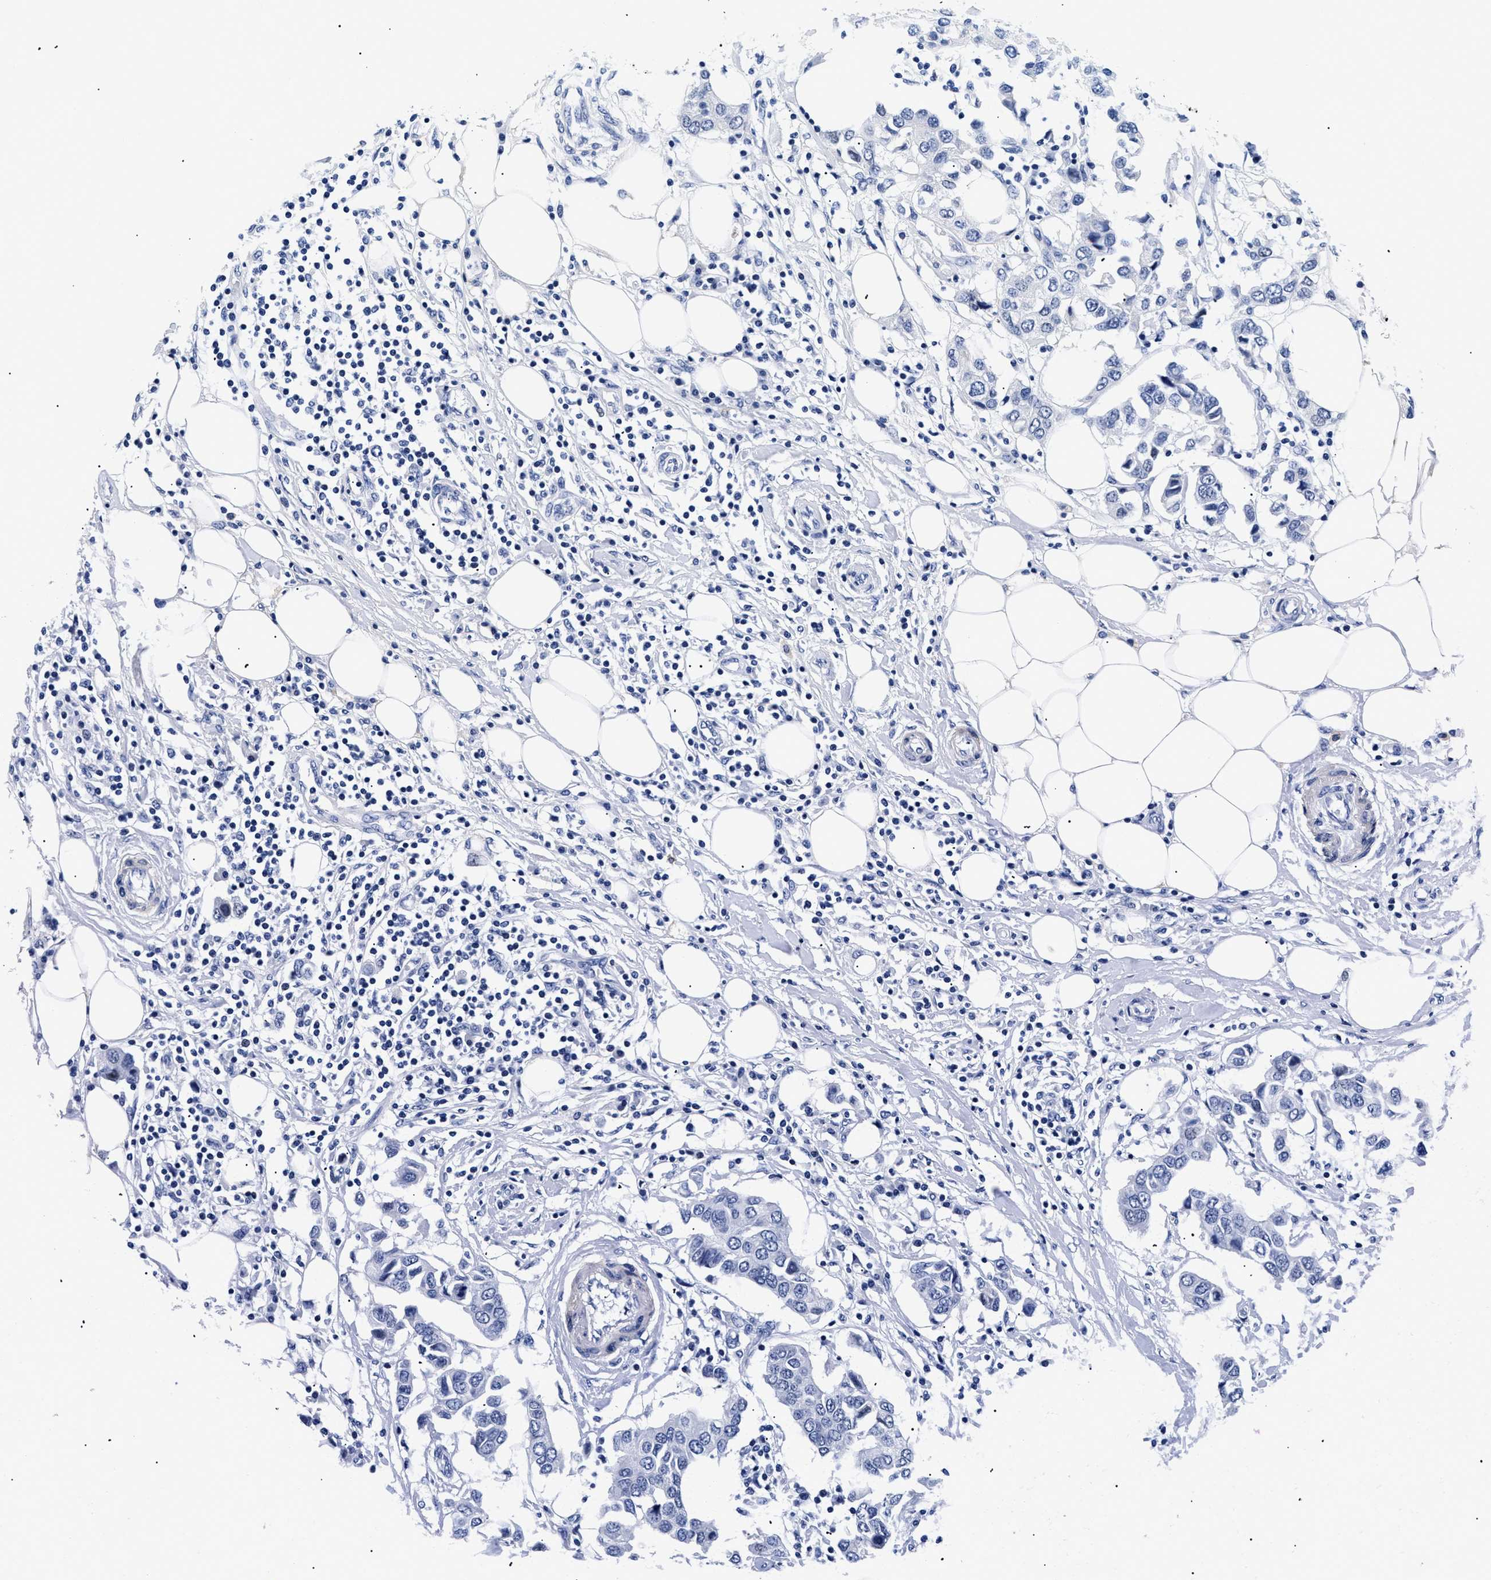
{"staining": {"intensity": "negative", "quantity": "none", "location": "none"}, "tissue": "breast cancer", "cell_type": "Tumor cells", "image_type": "cancer", "snomed": [{"axis": "morphology", "description": "Duct carcinoma"}, {"axis": "topography", "description": "Breast"}], "caption": "This is an immunohistochemistry image of human invasive ductal carcinoma (breast). There is no positivity in tumor cells.", "gene": "SHD", "patient": {"sex": "female", "age": 80}}